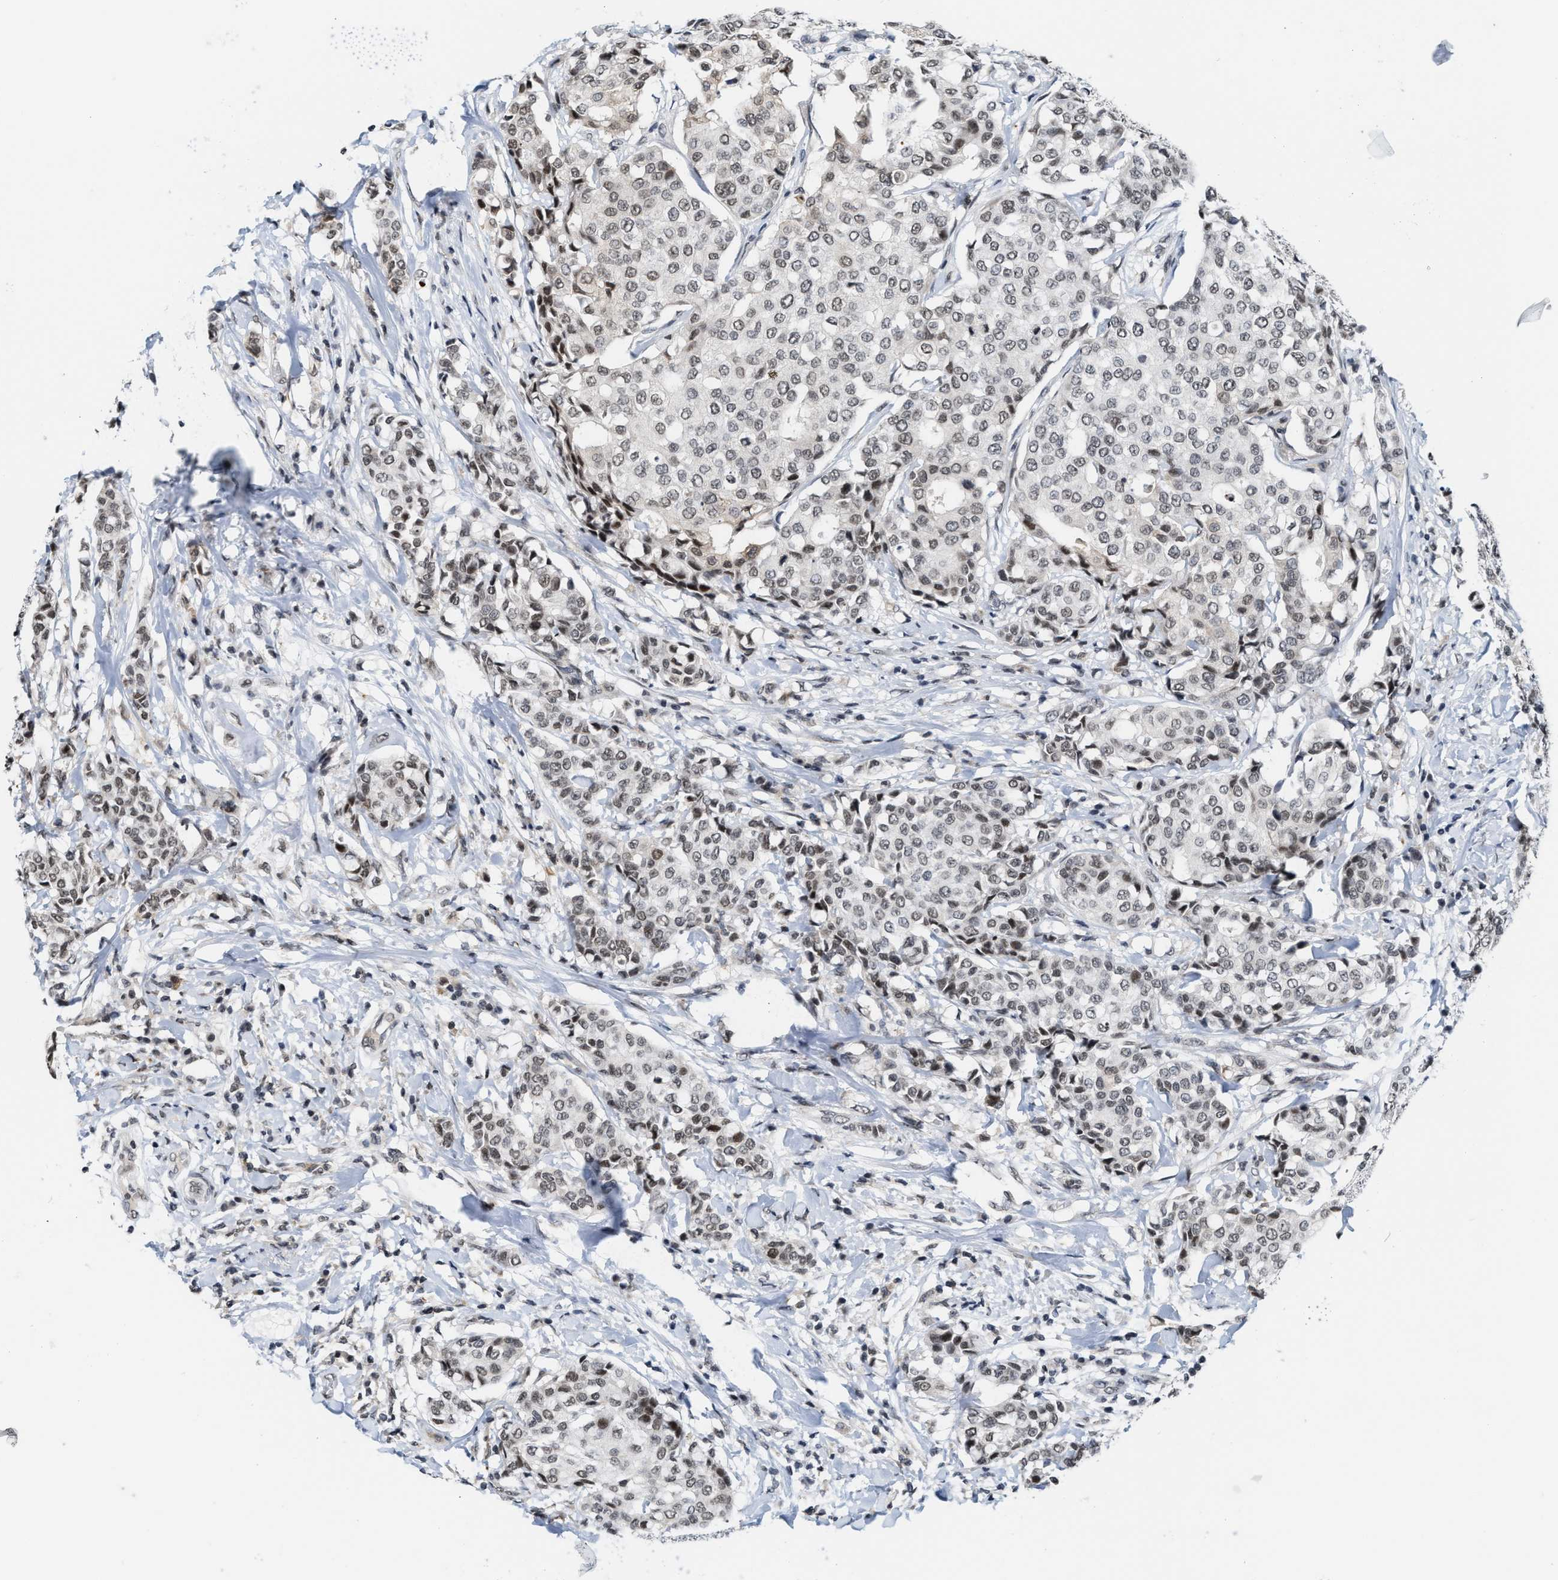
{"staining": {"intensity": "weak", "quantity": ">75%", "location": "nuclear"}, "tissue": "breast cancer", "cell_type": "Tumor cells", "image_type": "cancer", "snomed": [{"axis": "morphology", "description": "Duct carcinoma"}, {"axis": "topography", "description": "Breast"}], "caption": "Immunohistochemistry (IHC) micrograph of human breast cancer stained for a protein (brown), which shows low levels of weak nuclear staining in about >75% of tumor cells.", "gene": "ANKRD6", "patient": {"sex": "female", "age": 27}}